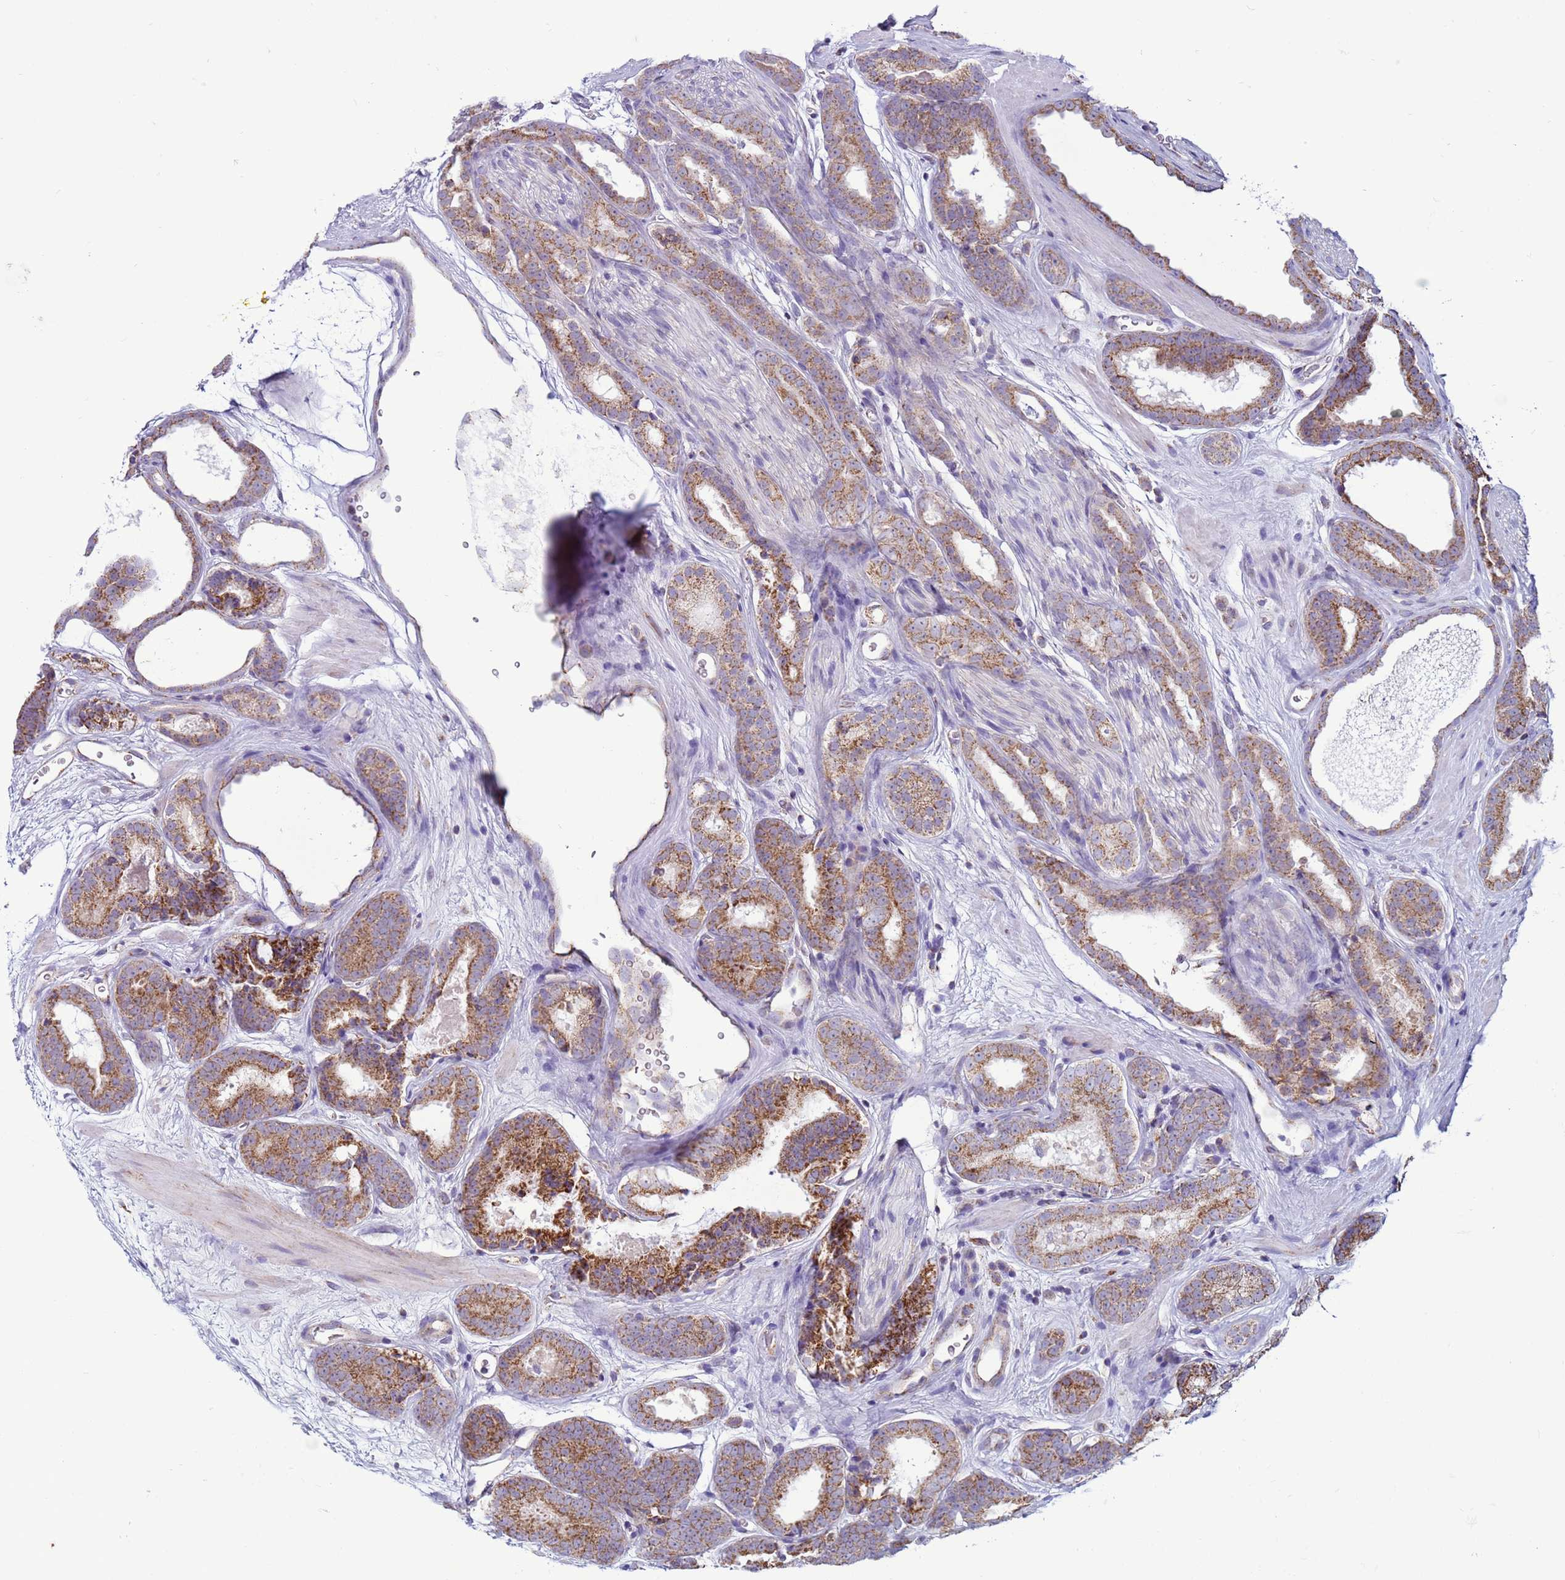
{"staining": {"intensity": "moderate", "quantity": ">75%", "location": "cytoplasmic/membranous"}, "tissue": "prostate cancer", "cell_type": "Tumor cells", "image_type": "cancer", "snomed": [{"axis": "morphology", "description": "Adenocarcinoma, High grade"}, {"axis": "topography", "description": "Prostate"}], "caption": "The image displays immunohistochemical staining of prostate cancer (adenocarcinoma (high-grade)). There is moderate cytoplasmic/membranous staining is present in approximately >75% of tumor cells. (DAB = brown stain, brightfield microscopy at high magnification).", "gene": "NCALD", "patient": {"sex": "male", "age": 72}}